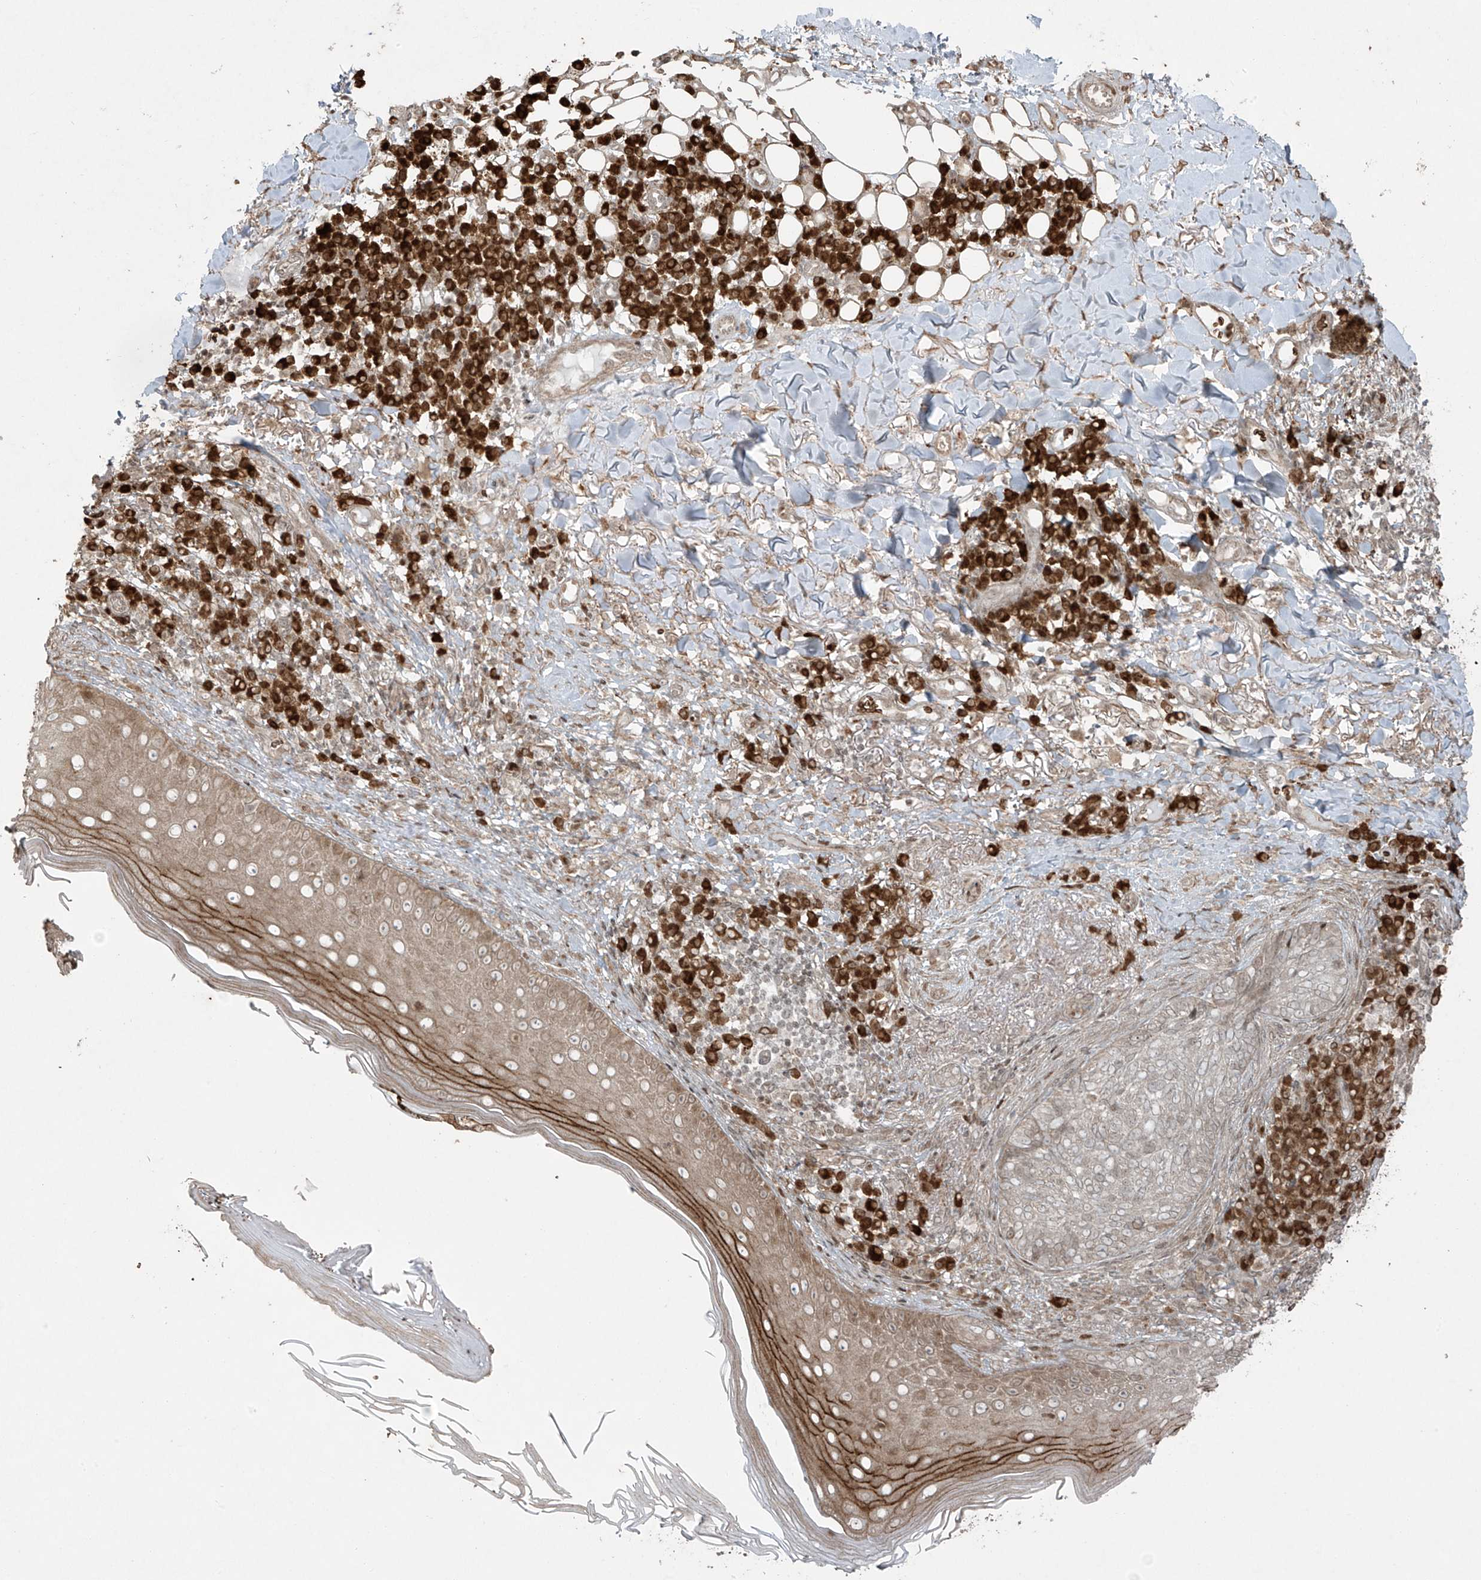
{"staining": {"intensity": "weak", "quantity": "<25%", "location": "nuclear"}, "tissue": "skin cancer", "cell_type": "Tumor cells", "image_type": "cancer", "snomed": [{"axis": "morphology", "description": "Basal cell carcinoma"}, {"axis": "topography", "description": "Skin"}], "caption": "Immunohistochemistry (IHC) photomicrograph of neoplastic tissue: skin basal cell carcinoma stained with DAB (3,3'-diaminobenzidine) shows no significant protein expression in tumor cells.", "gene": "TTC22", "patient": {"sex": "male", "age": 85}}